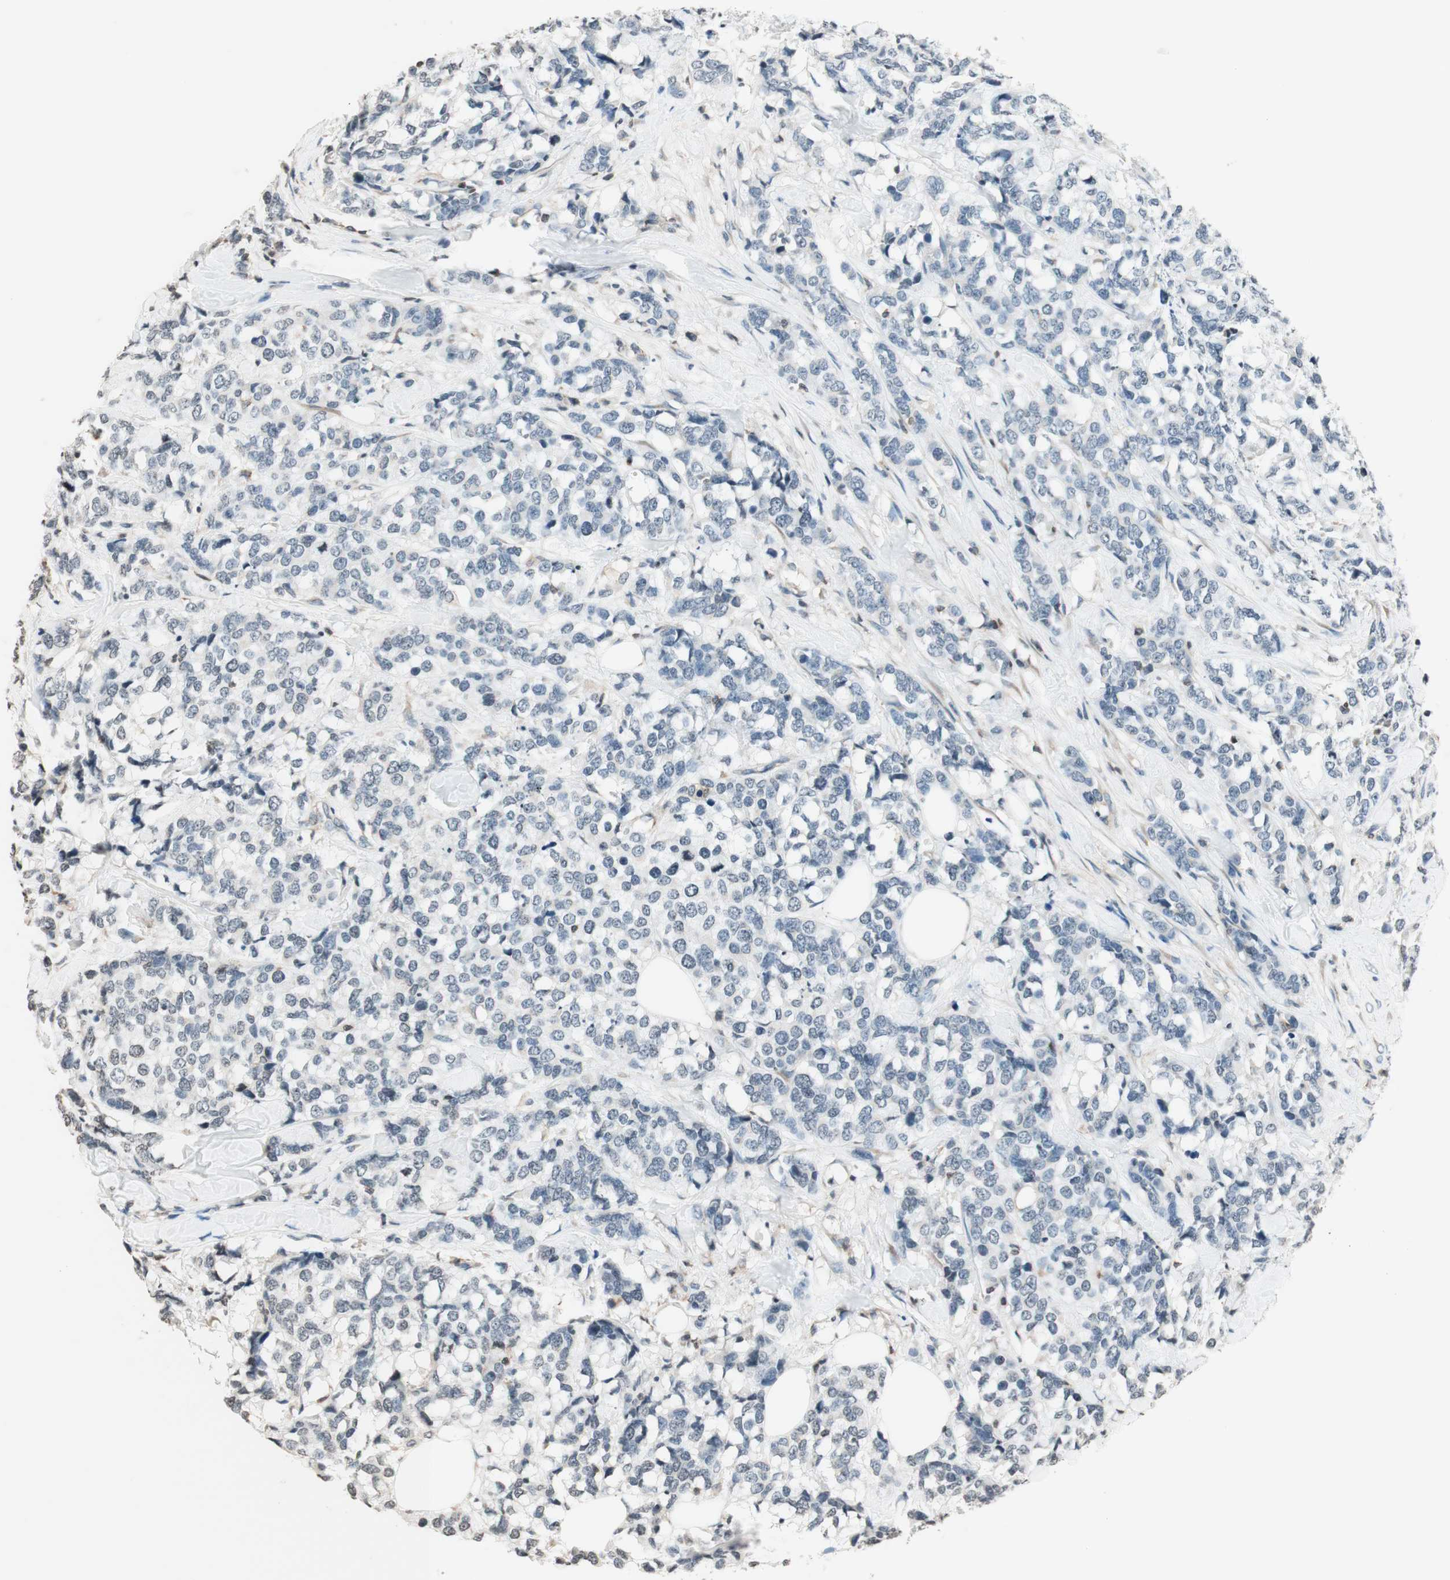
{"staining": {"intensity": "negative", "quantity": "none", "location": "none"}, "tissue": "breast cancer", "cell_type": "Tumor cells", "image_type": "cancer", "snomed": [{"axis": "morphology", "description": "Lobular carcinoma"}, {"axis": "topography", "description": "Breast"}], "caption": "Photomicrograph shows no significant protein expression in tumor cells of breast lobular carcinoma.", "gene": "WIPF1", "patient": {"sex": "female", "age": 59}}